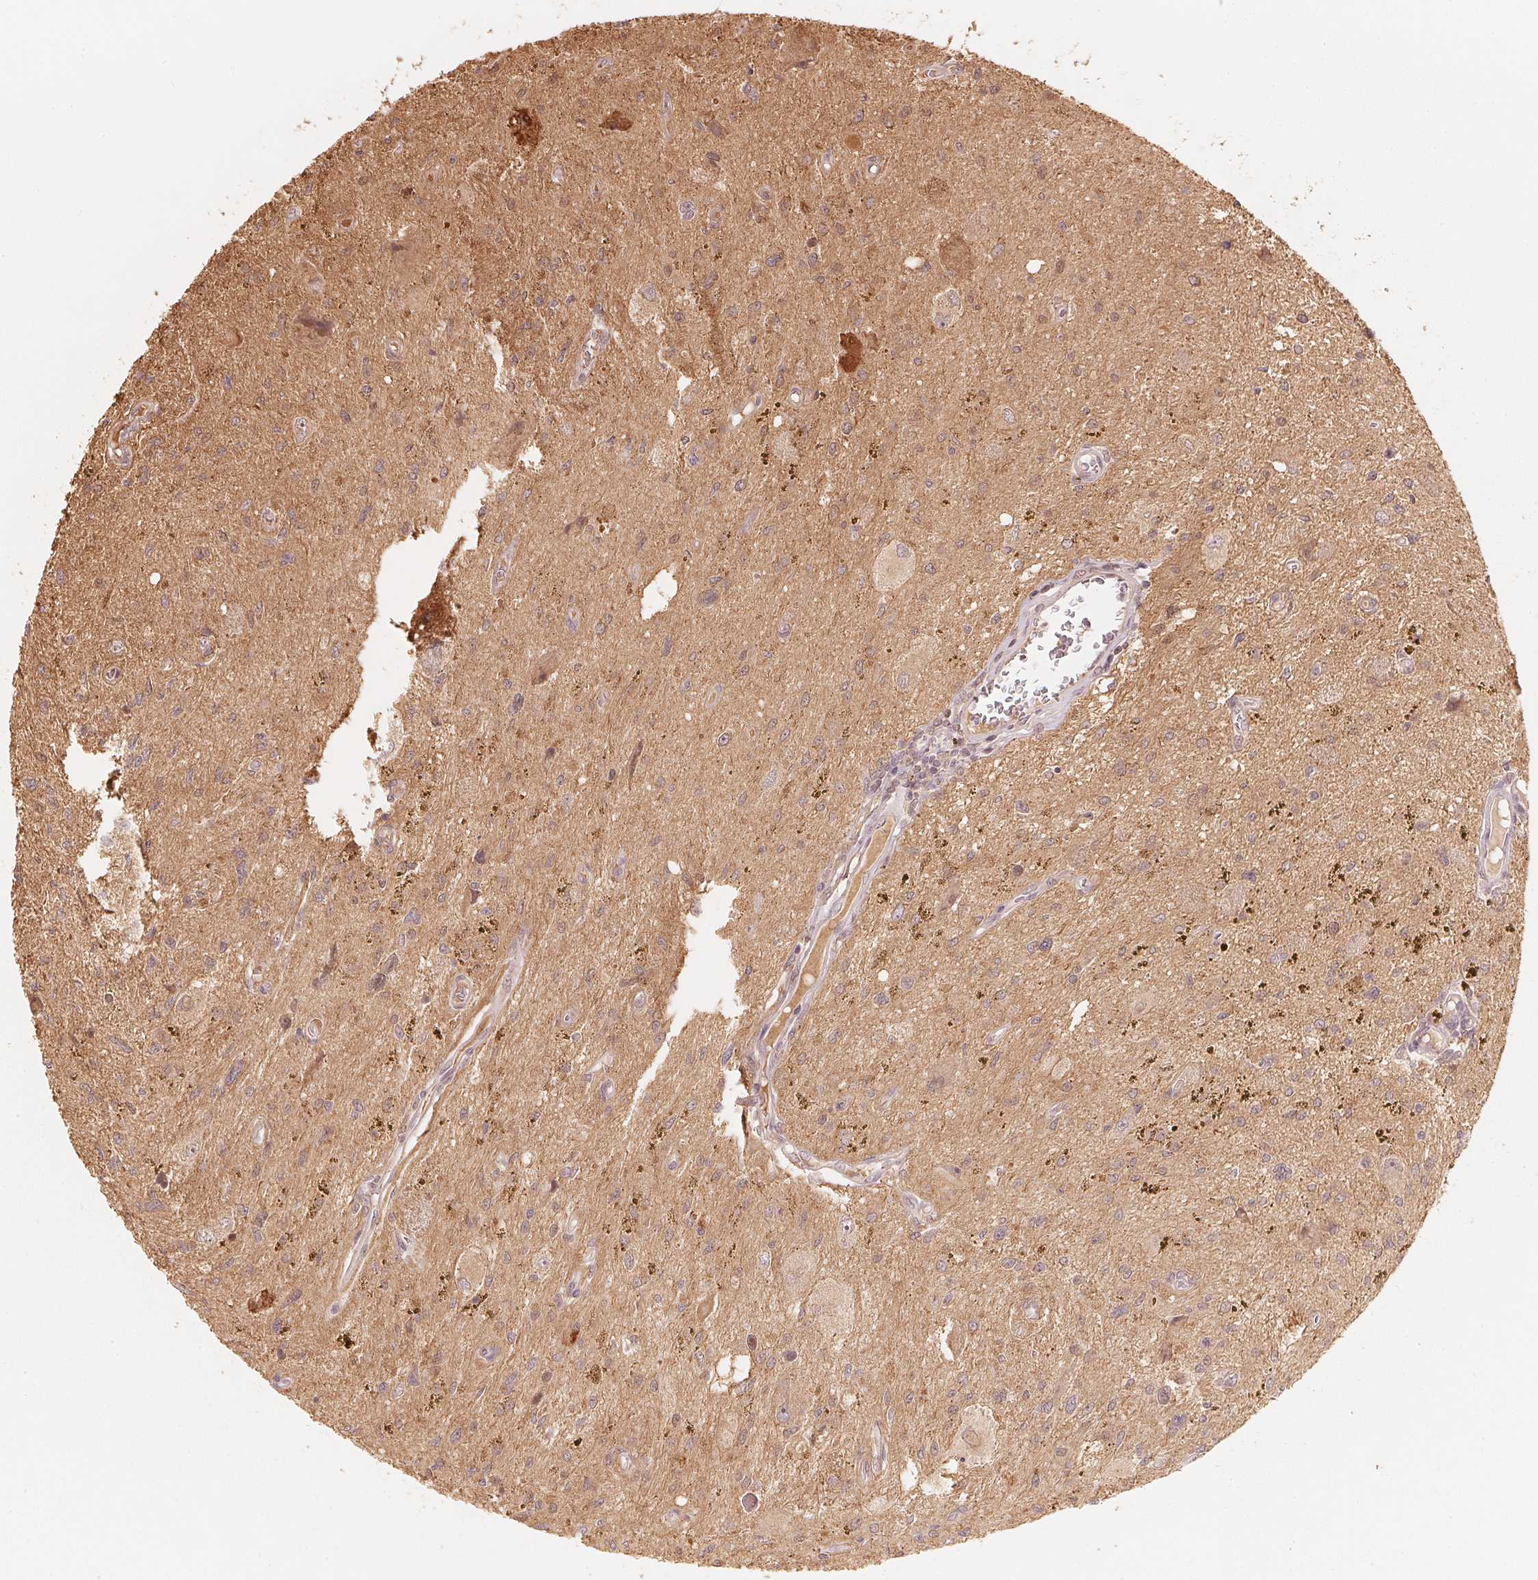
{"staining": {"intensity": "negative", "quantity": "none", "location": "none"}, "tissue": "glioma", "cell_type": "Tumor cells", "image_type": "cancer", "snomed": [{"axis": "morphology", "description": "Glioma, malignant, Low grade"}, {"axis": "topography", "description": "Cerebellum"}], "caption": "High magnification brightfield microscopy of glioma stained with DAB (brown) and counterstained with hematoxylin (blue): tumor cells show no significant staining.", "gene": "PRKN", "patient": {"sex": "female", "age": 14}}